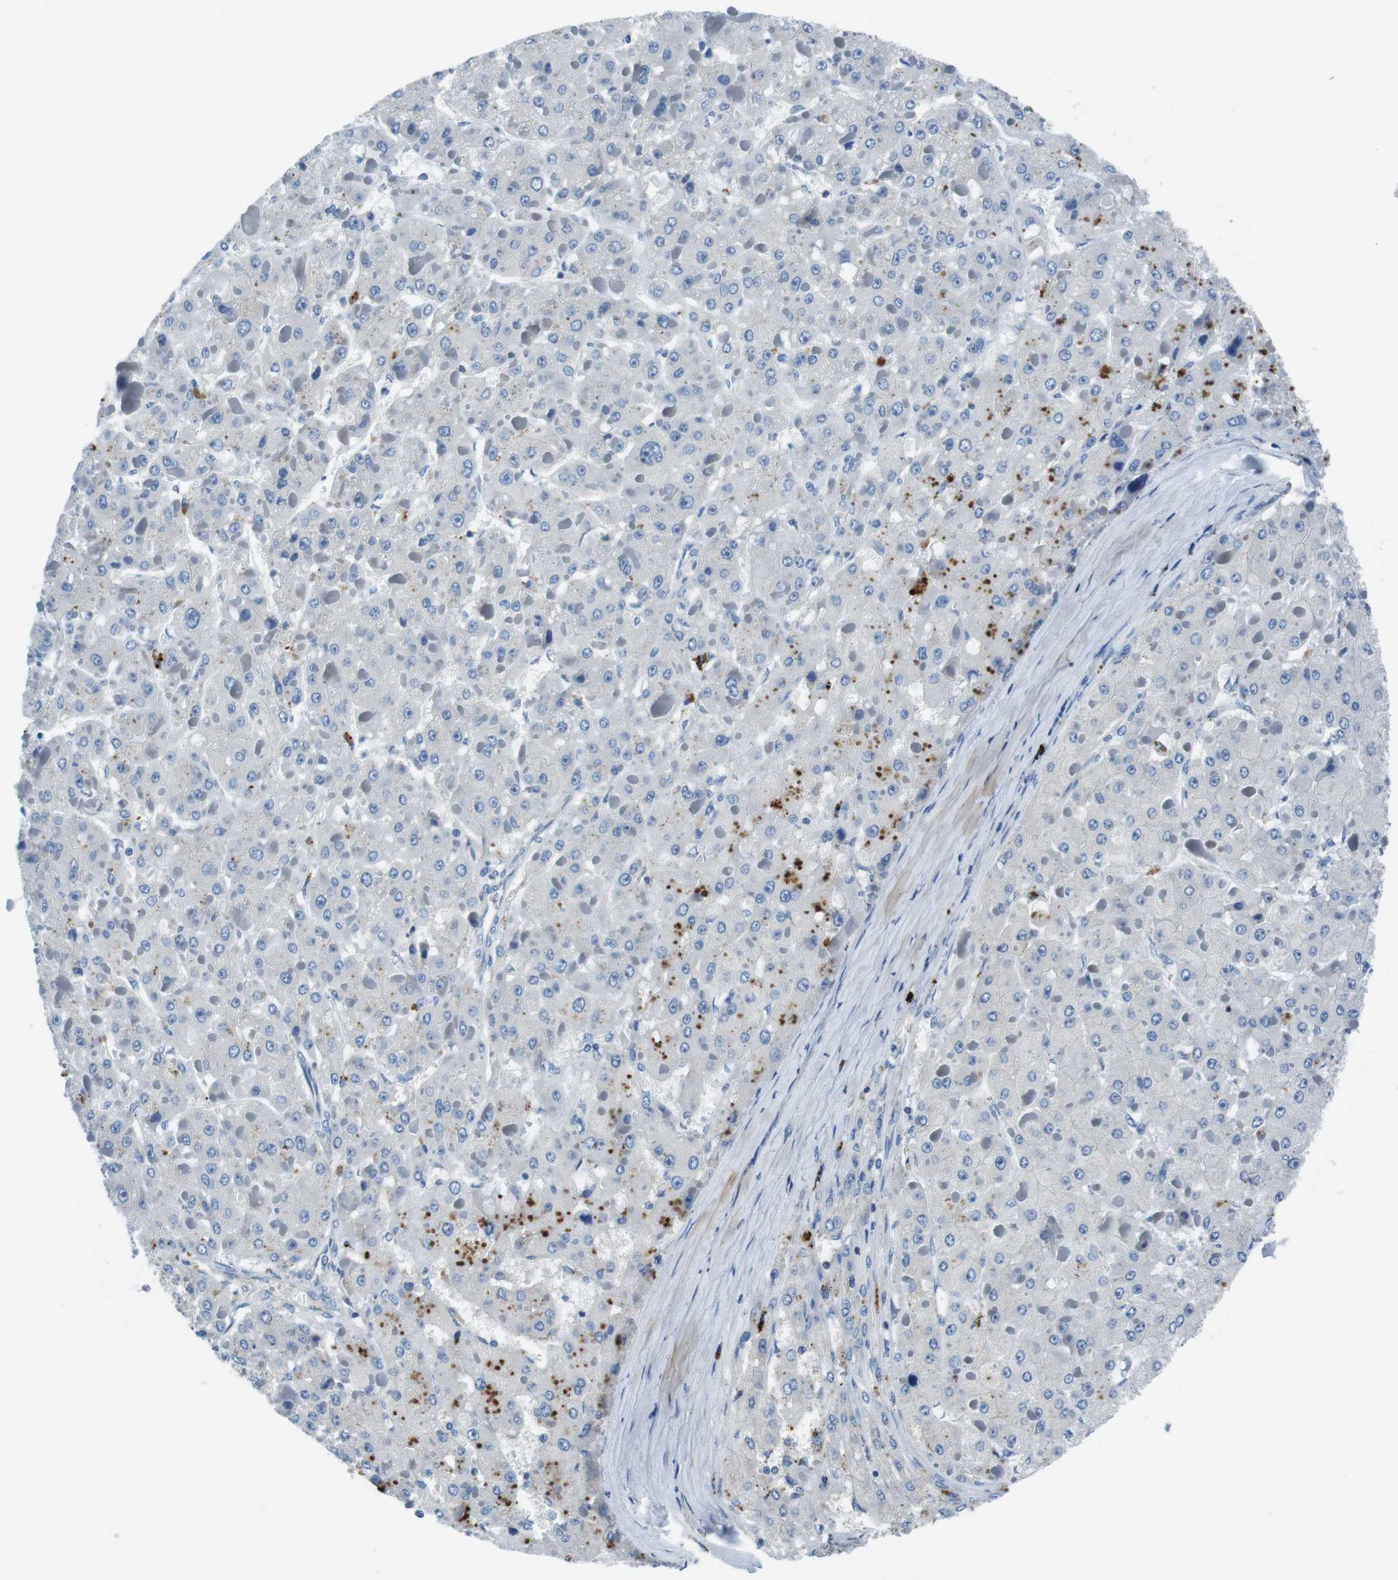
{"staining": {"intensity": "negative", "quantity": "none", "location": "none"}, "tissue": "liver cancer", "cell_type": "Tumor cells", "image_type": "cancer", "snomed": [{"axis": "morphology", "description": "Carcinoma, Hepatocellular, NOS"}, {"axis": "topography", "description": "Liver"}], "caption": "Tumor cells are negative for brown protein staining in liver cancer (hepatocellular carcinoma).", "gene": "TULP3", "patient": {"sex": "female", "age": 73}}